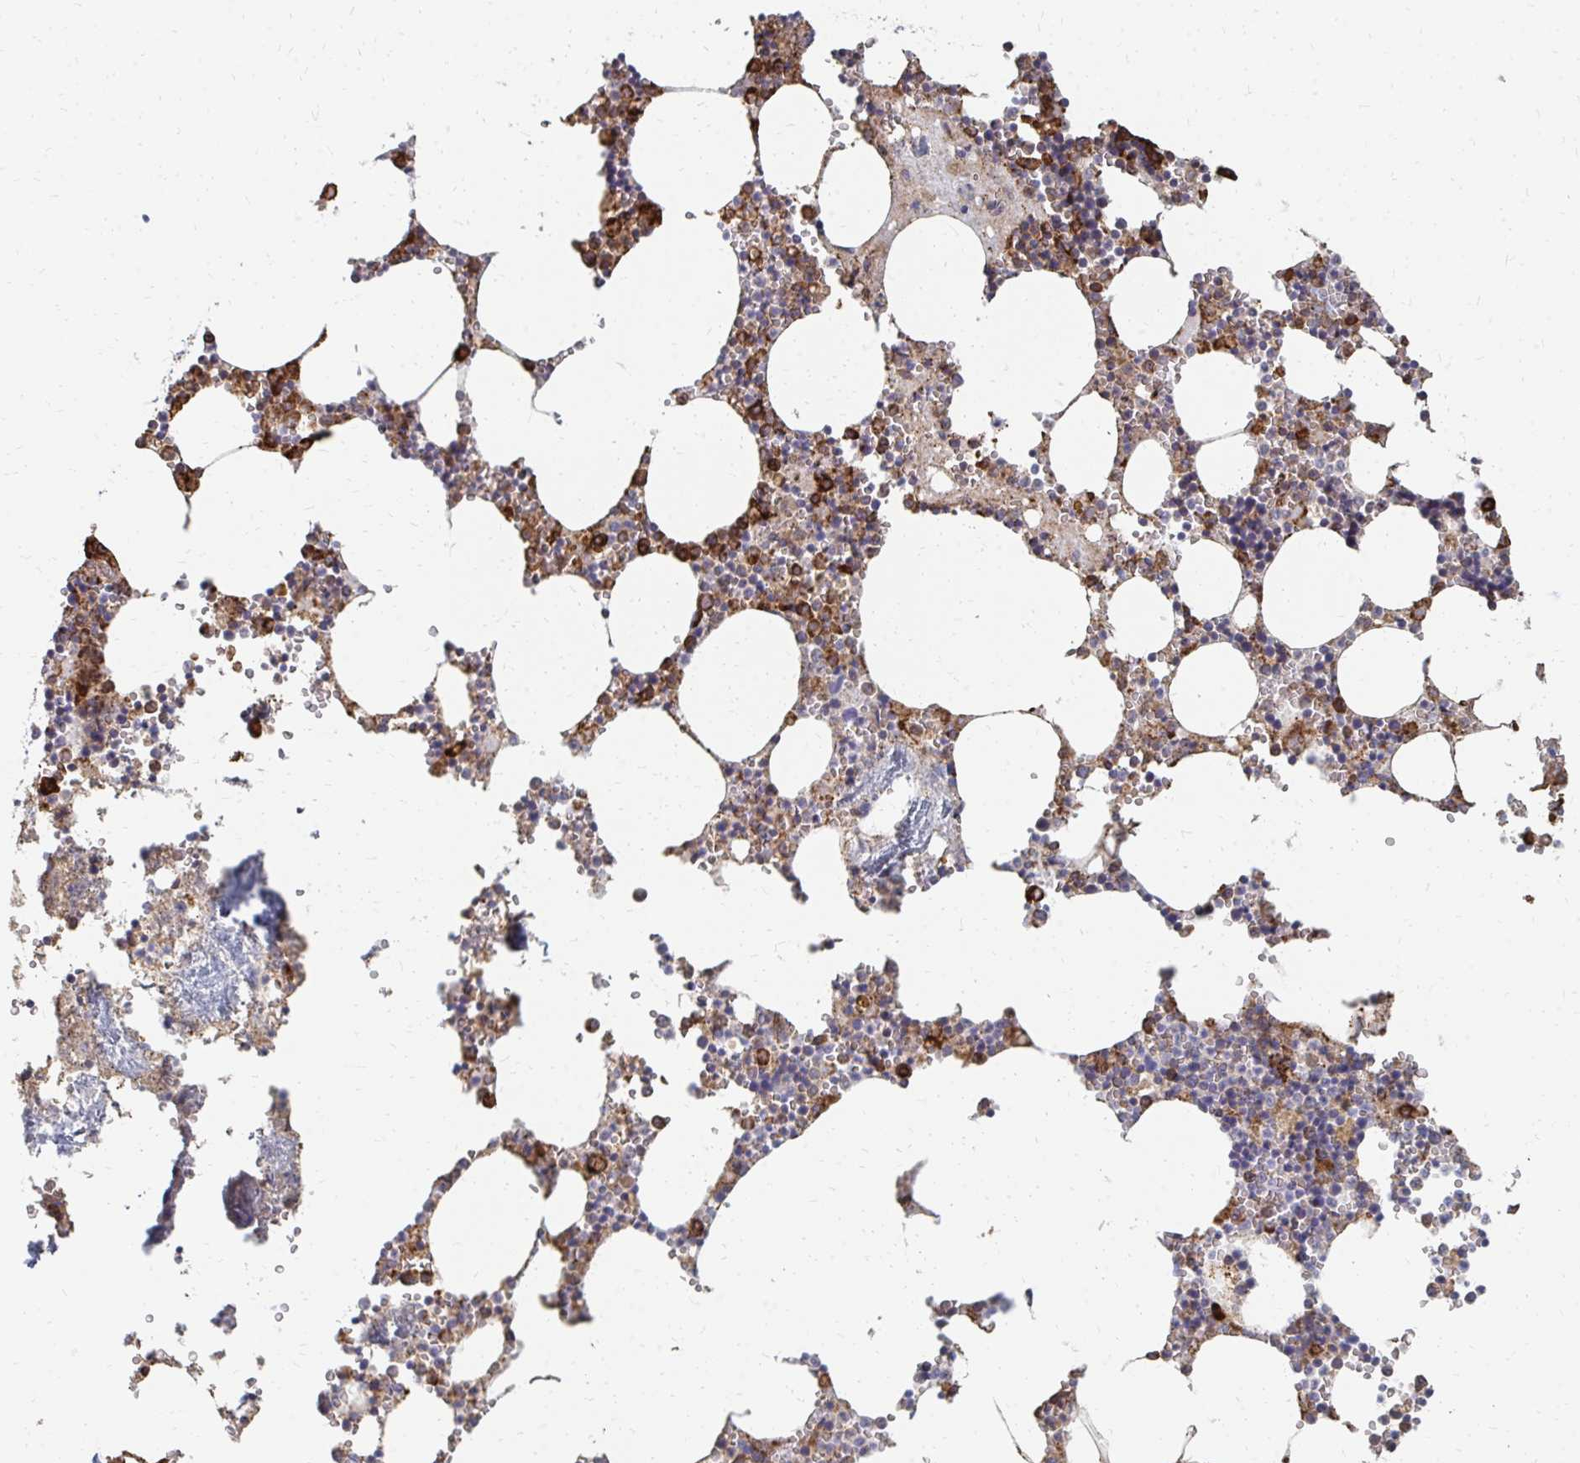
{"staining": {"intensity": "strong", "quantity": "<25%", "location": "cytoplasmic/membranous"}, "tissue": "bone marrow", "cell_type": "Hematopoietic cells", "image_type": "normal", "snomed": [{"axis": "morphology", "description": "Normal tissue, NOS"}, {"axis": "topography", "description": "Bone marrow"}], "caption": "The immunohistochemical stain labels strong cytoplasmic/membranous positivity in hematopoietic cells of normal bone marrow. The protein of interest is stained brown, and the nuclei are stained in blue (DAB (3,3'-diaminobenzidine) IHC with brightfield microscopy, high magnification).", "gene": "PPP1R13L", "patient": {"sex": "male", "age": 54}}